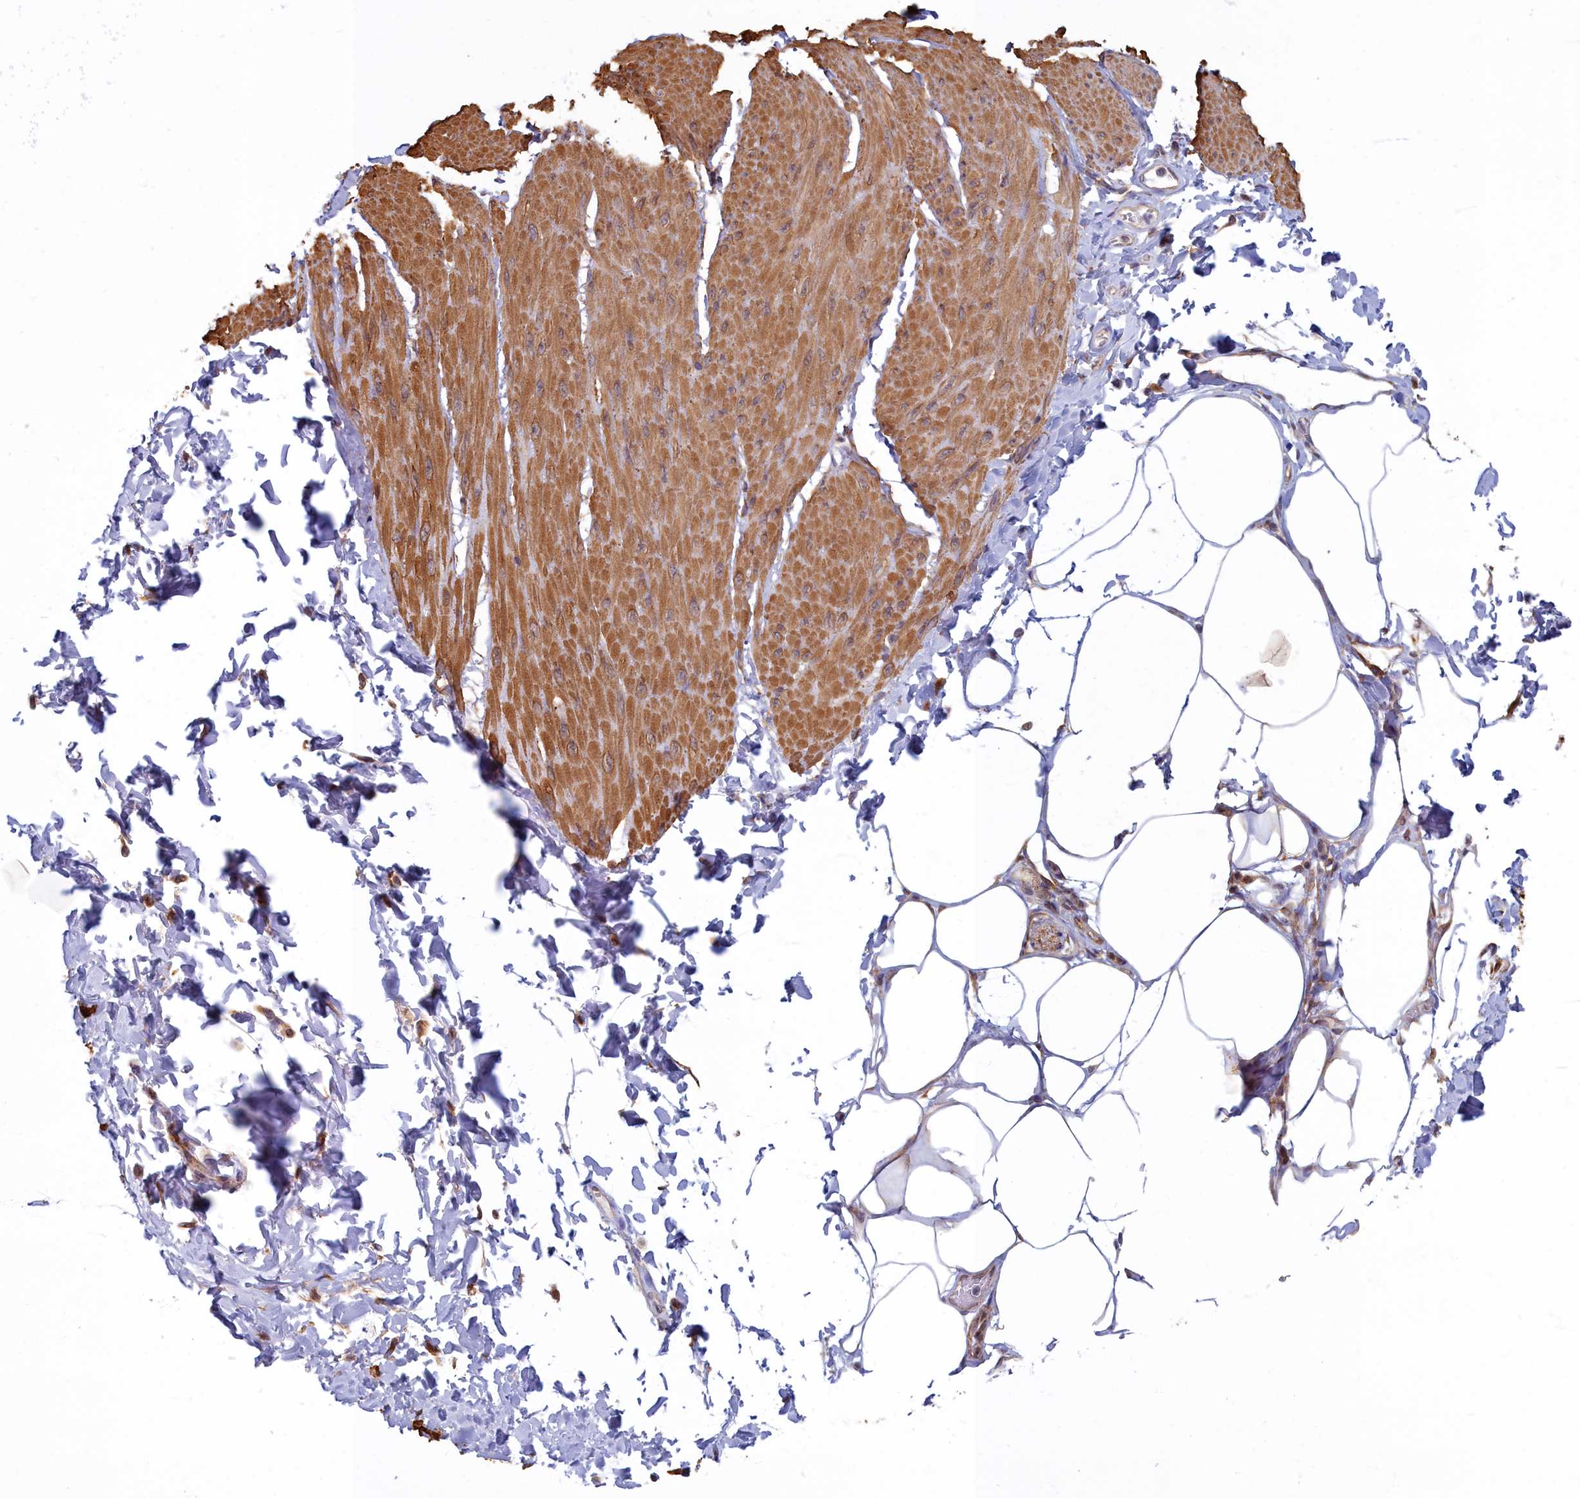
{"staining": {"intensity": "moderate", "quantity": ">75%", "location": "cytoplasmic/membranous,nuclear"}, "tissue": "smooth muscle", "cell_type": "Smooth muscle cells", "image_type": "normal", "snomed": [{"axis": "morphology", "description": "Urothelial carcinoma, High grade"}, {"axis": "topography", "description": "Urinary bladder"}], "caption": "Smooth muscle stained with immunohistochemistry reveals moderate cytoplasmic/membranous,nuclear expression in about >75% of smooth muscle cells. (DAB (3,3'-diaminobenzidine) IHC with brightfield microscopy, high magnification).", "gene": "MAK16", "patient": {"sex": "male", "age": 46}}